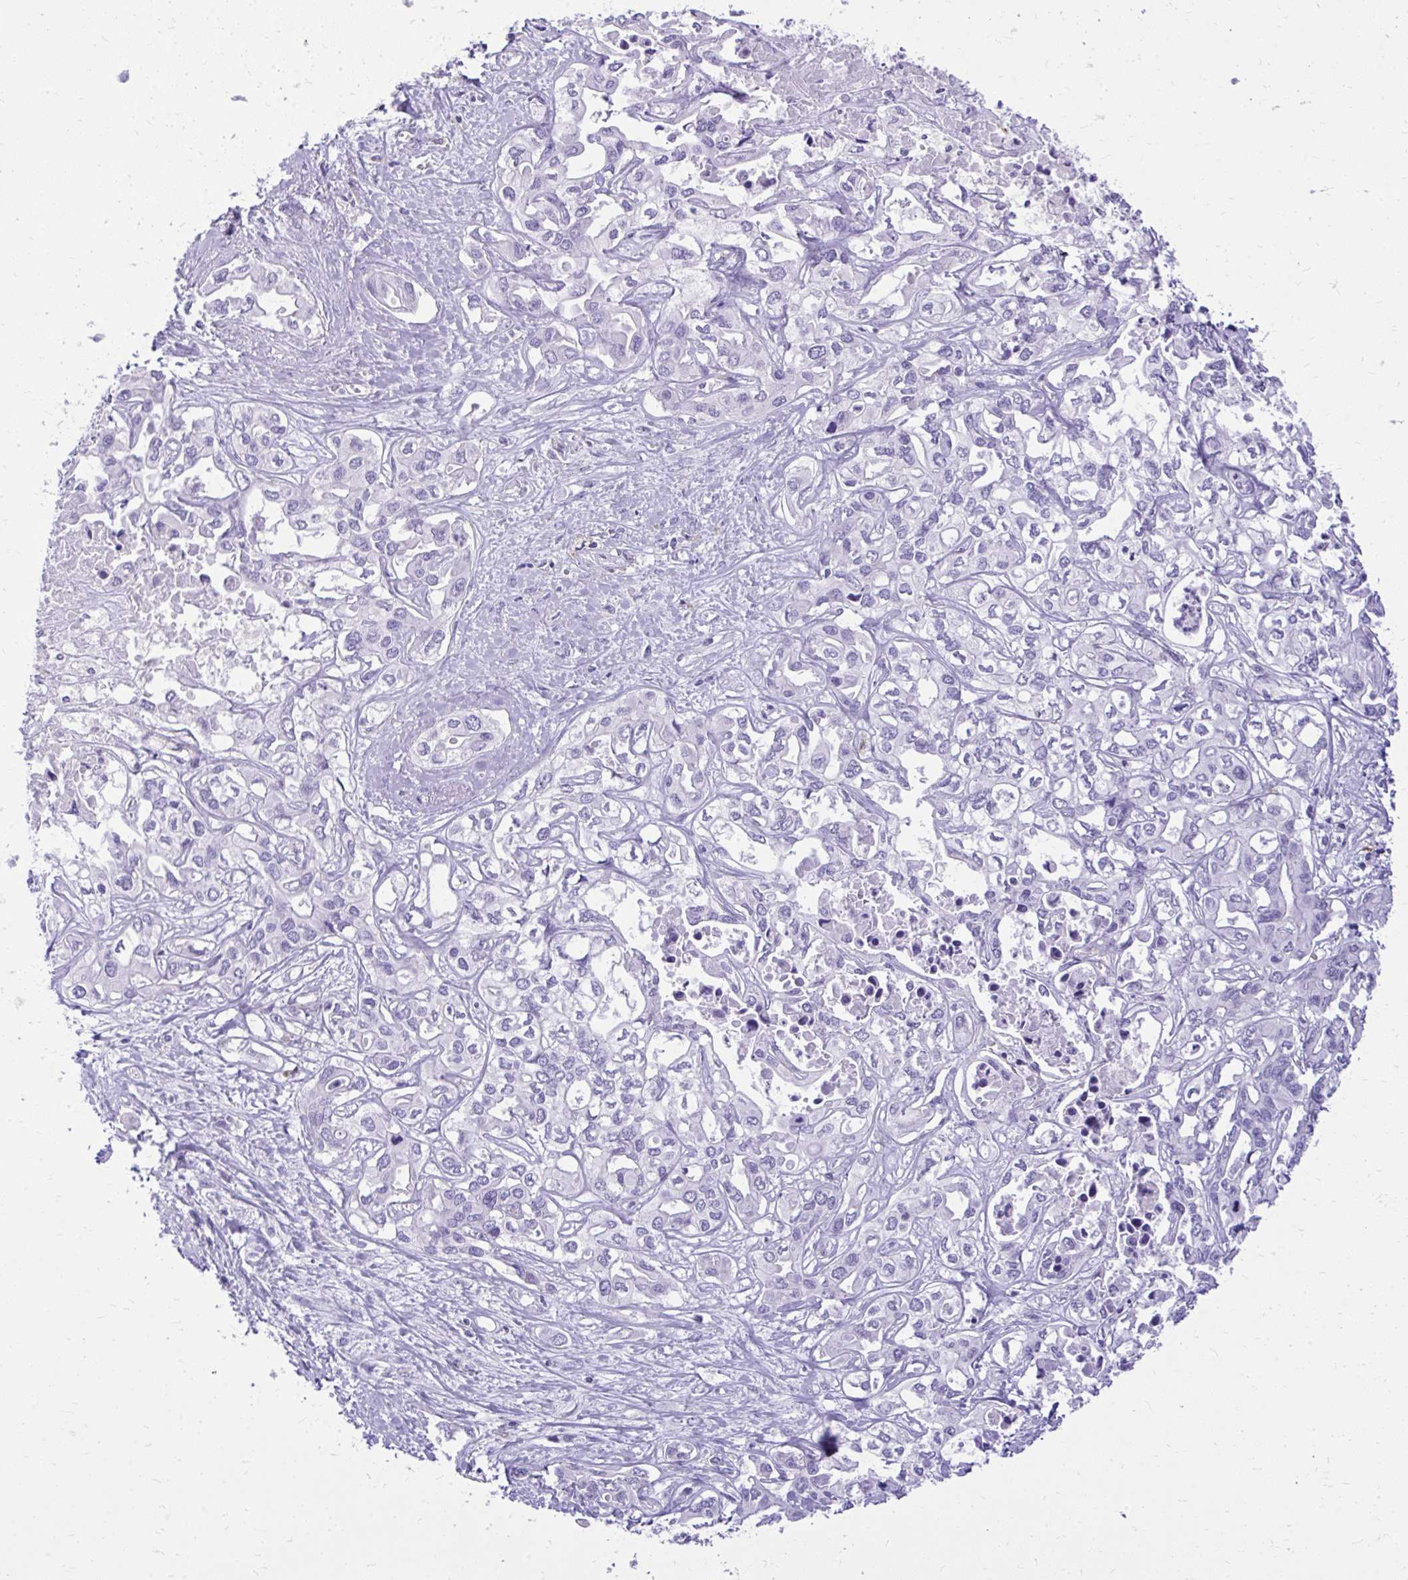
{"staining": {"intensity": "negative", "quantity": "none", "location": "none"}, "tissue": "liver cancer", "cell_type": "Tumor cells", "image_type": "cancer", "snomed": [{"axis": "morphology", "description": "Cholangiocarcinoma"}, {"axis": "topography", "description": "Liver"}], "caption": "High magnification brightfield microscopy of liver cholangiocarcinoma stained with DAB (brown) and counterstained with hematoxylin (blue): tumor cells show no significant expression.", "gene": "GPRIN3", "patient": {"sex": "female", "age": 64}}